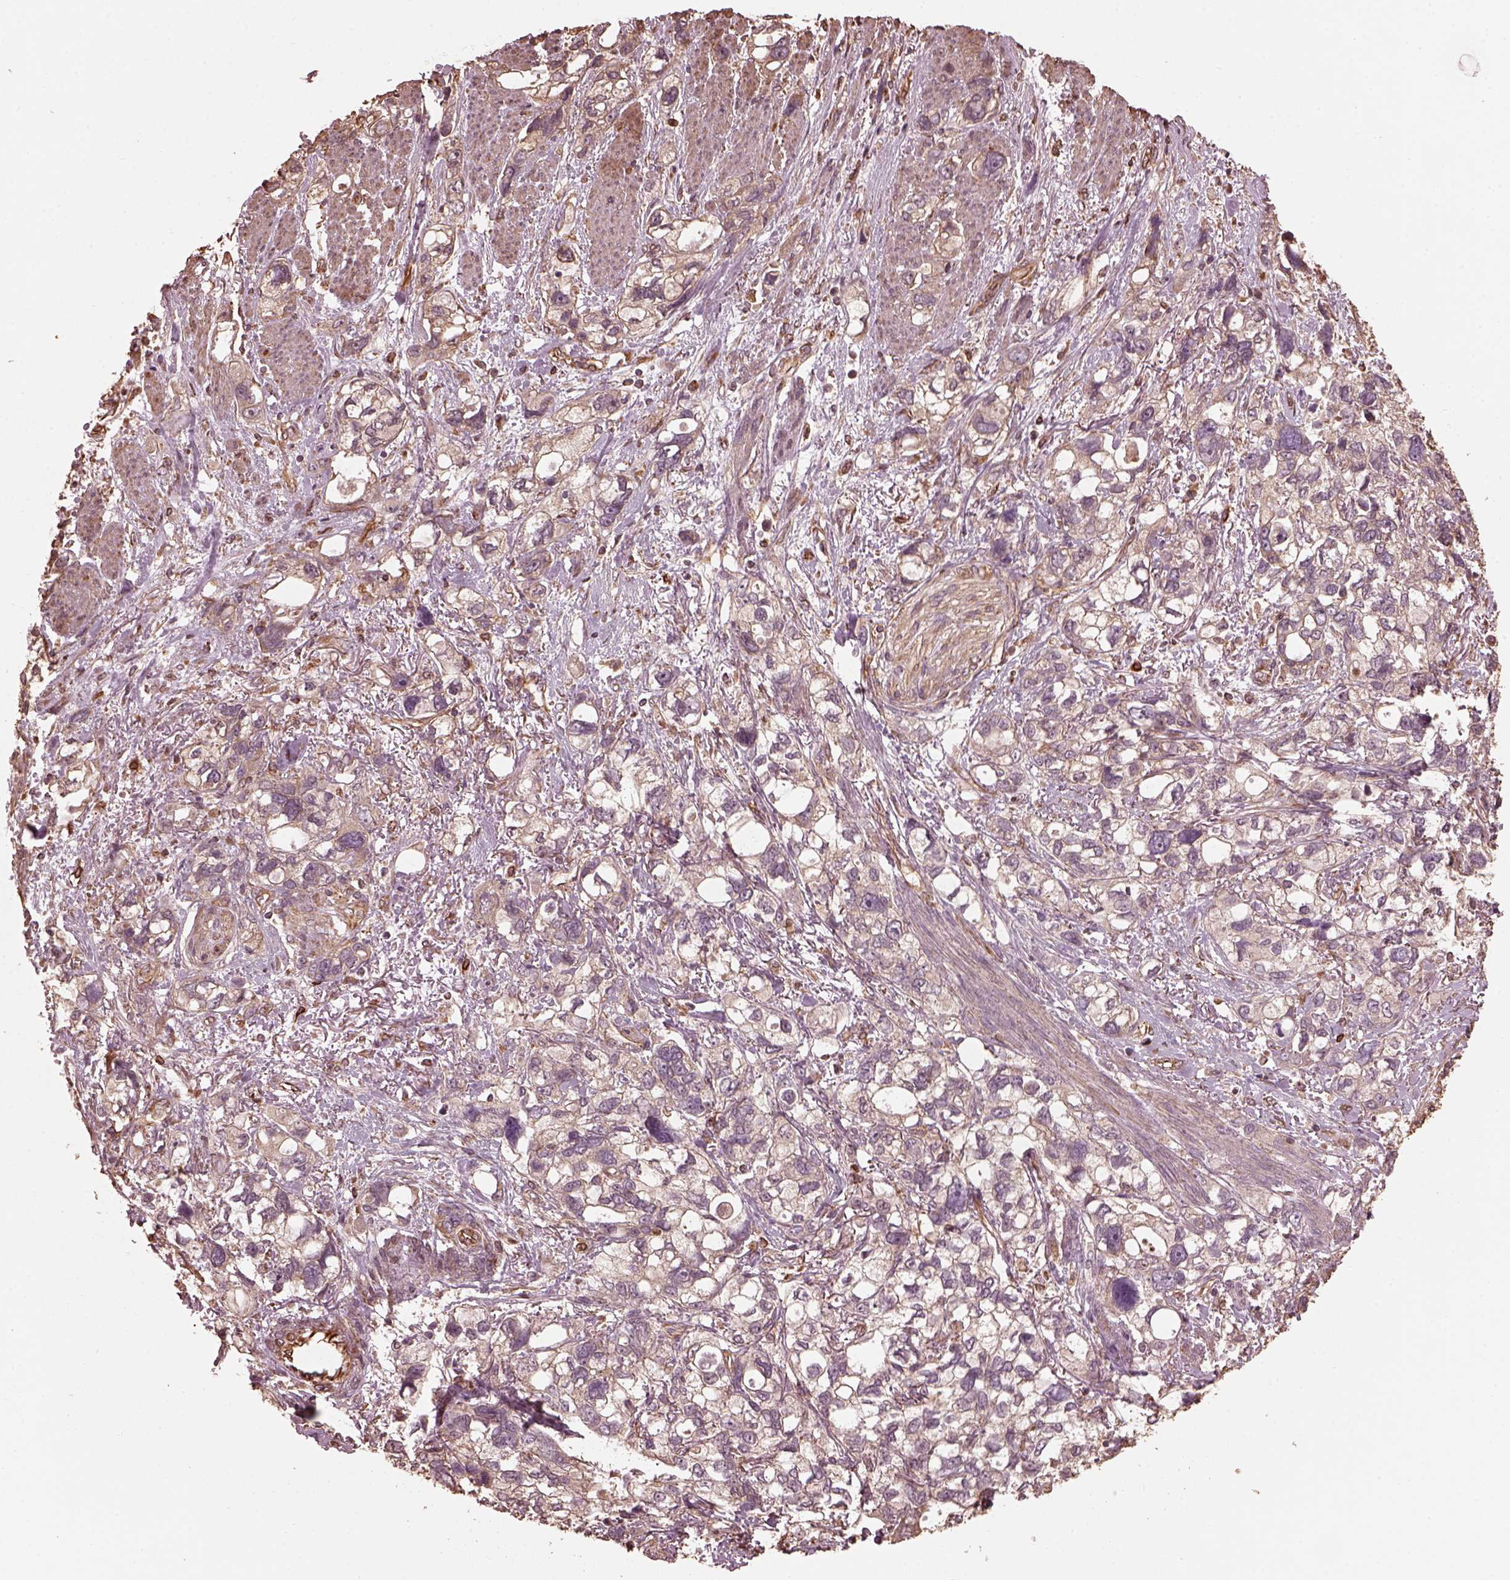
{"staining": {"intensity": "weak", "quantity": "25%-75%", "location": "cytoplasmic/membranous"}, "tissue": "stomach cancer", "cell_type": "Tumor cells", "image_type": "cancer", "snomed": [{"axis": "morphology", "description": "Adenocarcinoma, NOS"}, {"axis": "topography", "description": "Stomach, upper"}], "caption": "Human adenocarcinoma (stomach) stained with a brown dye shows weak cytoplasmic/membranous positive positivity in about 25%-75% of tumor cells.", "gene": "GTPBP1", "patient": {"sex": "female", "age": 81}}